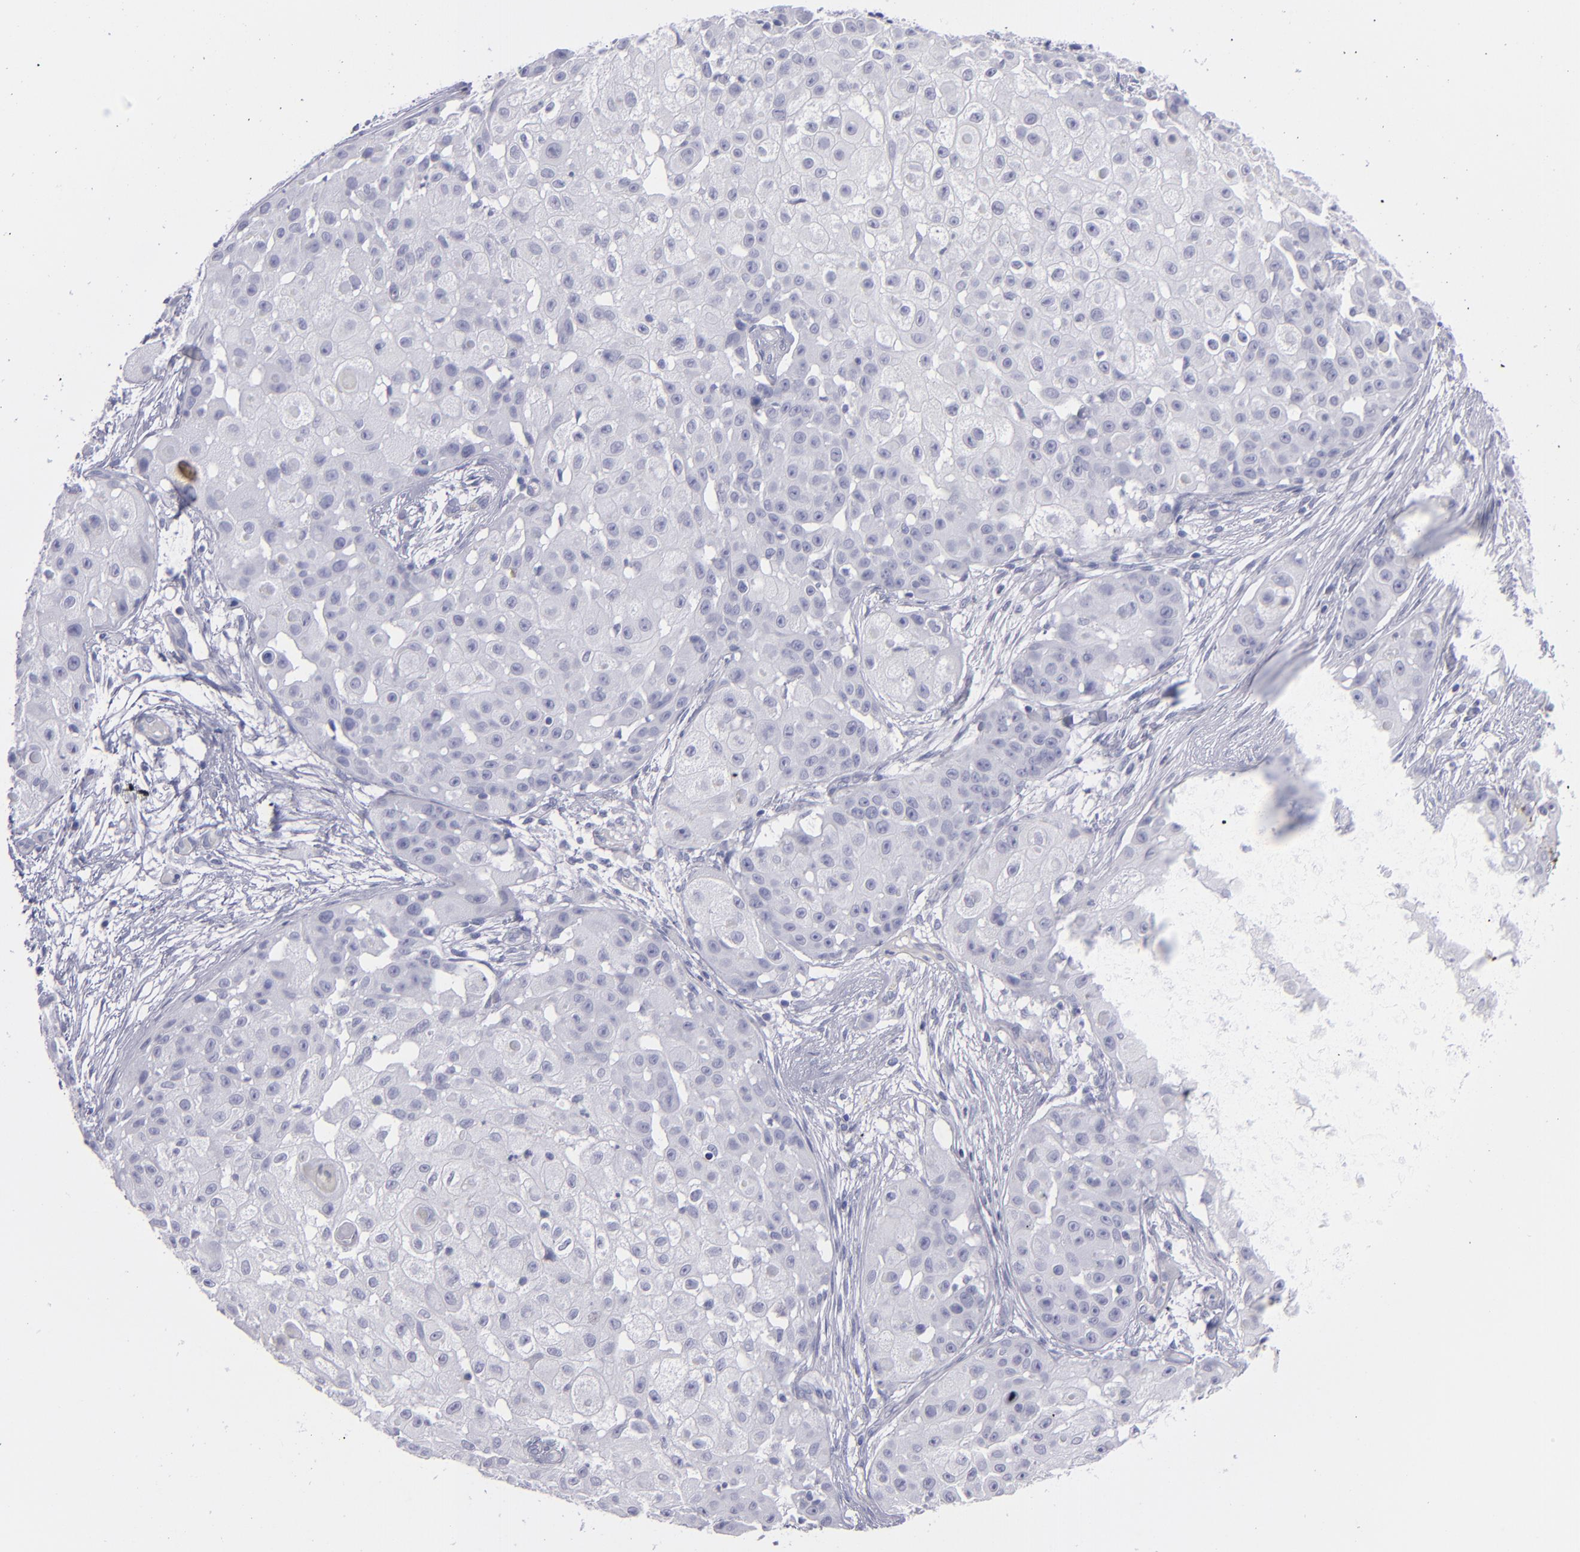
{"staining": {"intensity": "negative", "quantity": "none", "location": "none"}, "tissue": "skin cancer", "cell_type": "Tumor cells", "image_type": "cancer", "snomed": [{"axis": "morphology", "description": "Squamous cell carcinoma, NOS"}, {"axis": "topography", "description": "Skin"}], "caption": "This photomicrograph is of skin cancer (squamous cell carcinoma) stained with immunohistochemistry (IHC) to label a protein in brown with the nuclei are counter-stained blue. There is no positivity in tumor cells.", "gene": "MYH11", "patient": {"sex": "female", "age": 57}}